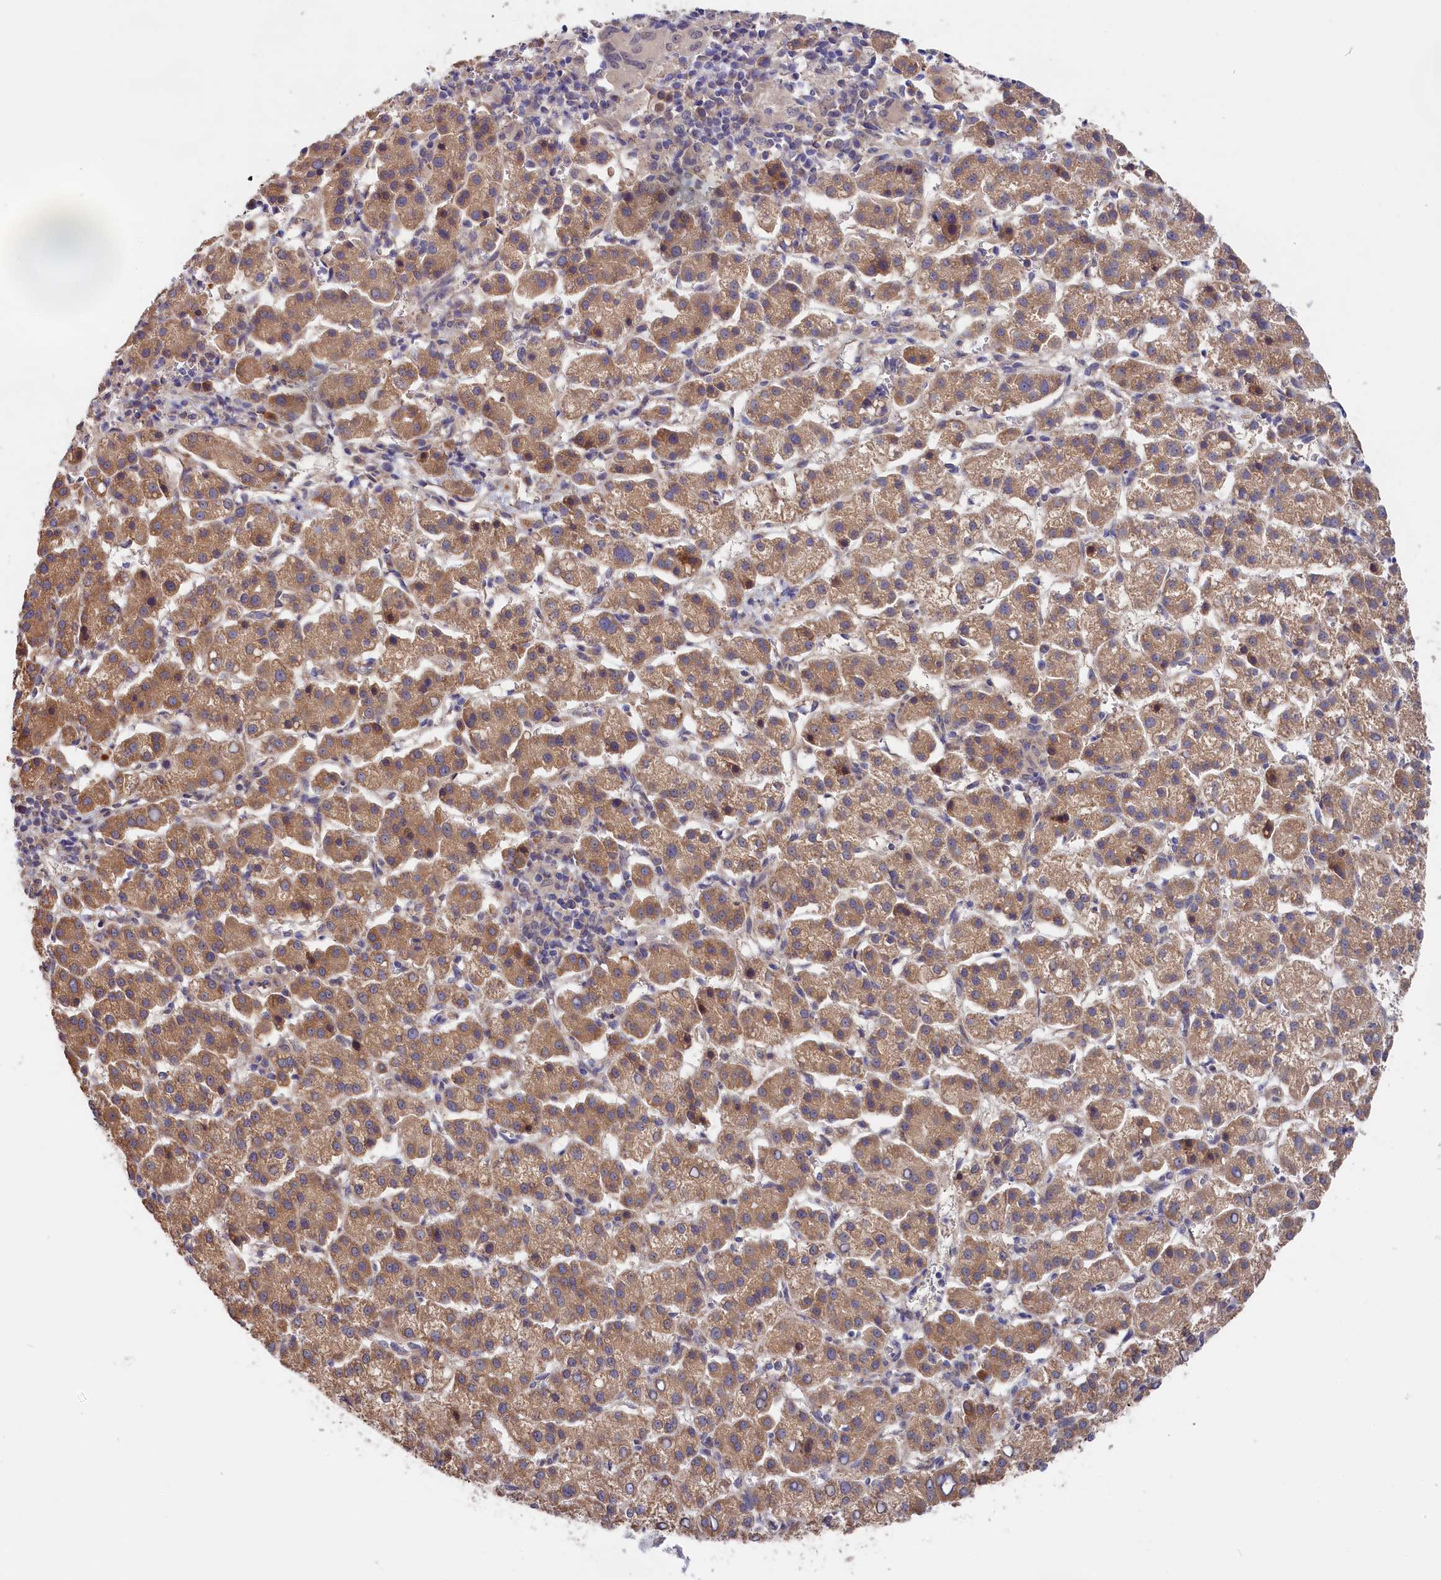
{"staining": {"intensity": "moderate", "quantity": ">75%", "location": "cytoplasmic/membranous"}, "tissue": "liver cancer", "cell_type": "Tumor cells", "image_type": "cancer", "snomed": [{"axis": "morphology", "description": "Carcinoma, Hepatocellular, NOS"}, {"axis": "topography", "description": "Liver"}], "caption": "Tumor cells exhibit moderate cytoplasmic/membranous positivity in approximately >75% of cells in hepatocellular carcinoma (liver). The staining was performed using DAB (3,3'-diaminobenzidine) to visualize the protein expression in brown, while the nuclei were stained in blue with hematoxylin (Magnification: 20x).", "gene": "CEP44", "patient": {"sex": "female", "age": 58}}